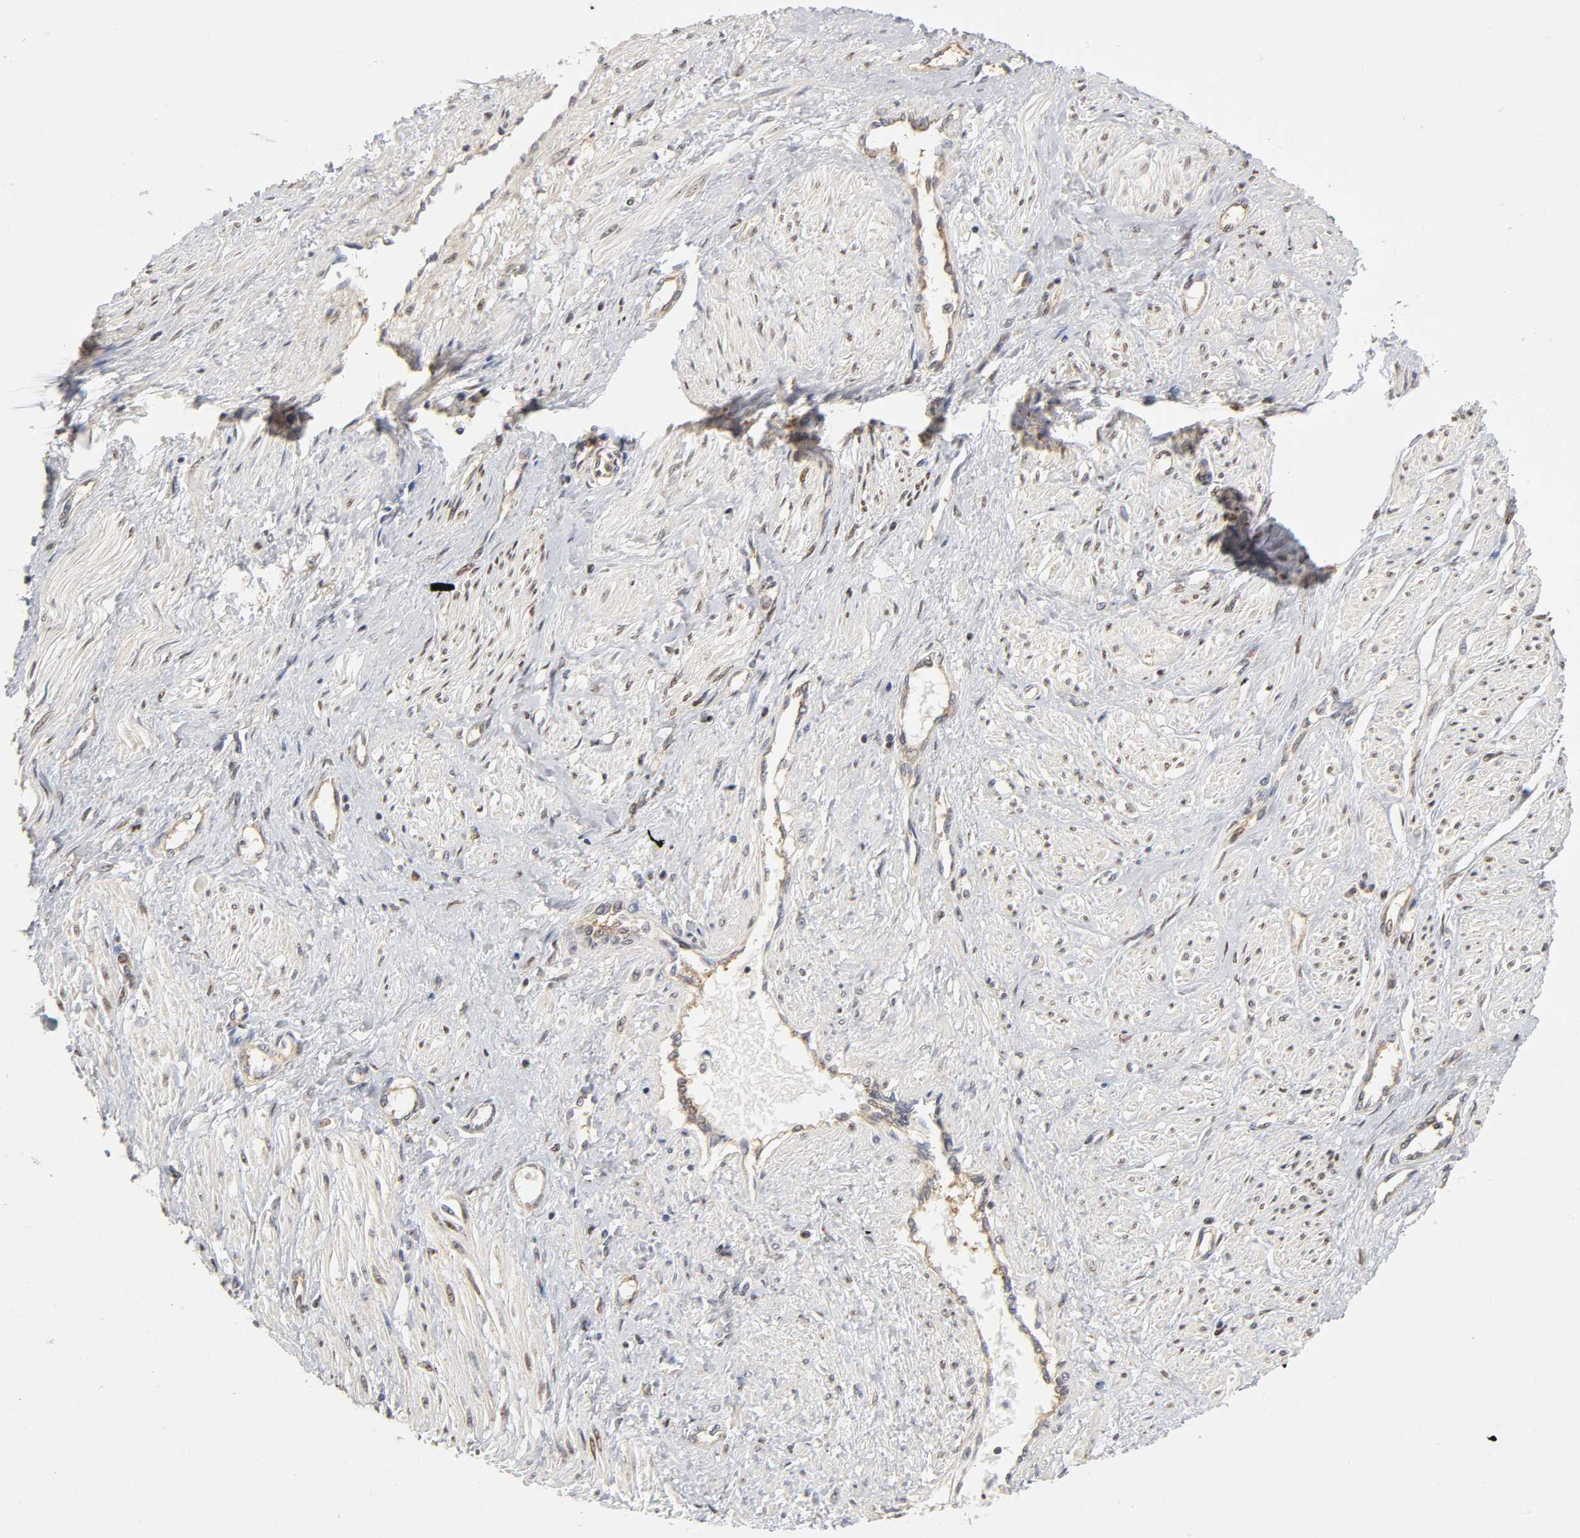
{"staining": {"intensity": "weak", "quantity": ">75%", "location": "cytoplasmic/membranous,nuclear"}, "tissue": "smooth muscle", "cell_type": "Smooth muscle cells", "image_type": "normal", "snomed": [{"axis": "morphology", "description": "Normal tissue, NOS"}, {"axis": "topography", "description": "Smooth muscle"}, {"axis": "topography", "description": "Uterus"}], "caption": "A high-resolution micrograph shows immunohistochemistry (IHC) staining of benign smooth muscle, which shows weak cytoplasmic/membranous,nuclear staining in approximately >75% of smooth muscle cells.", "gene": "PAFAH1B1", "patient": {"sex": "female", "age": 39}}